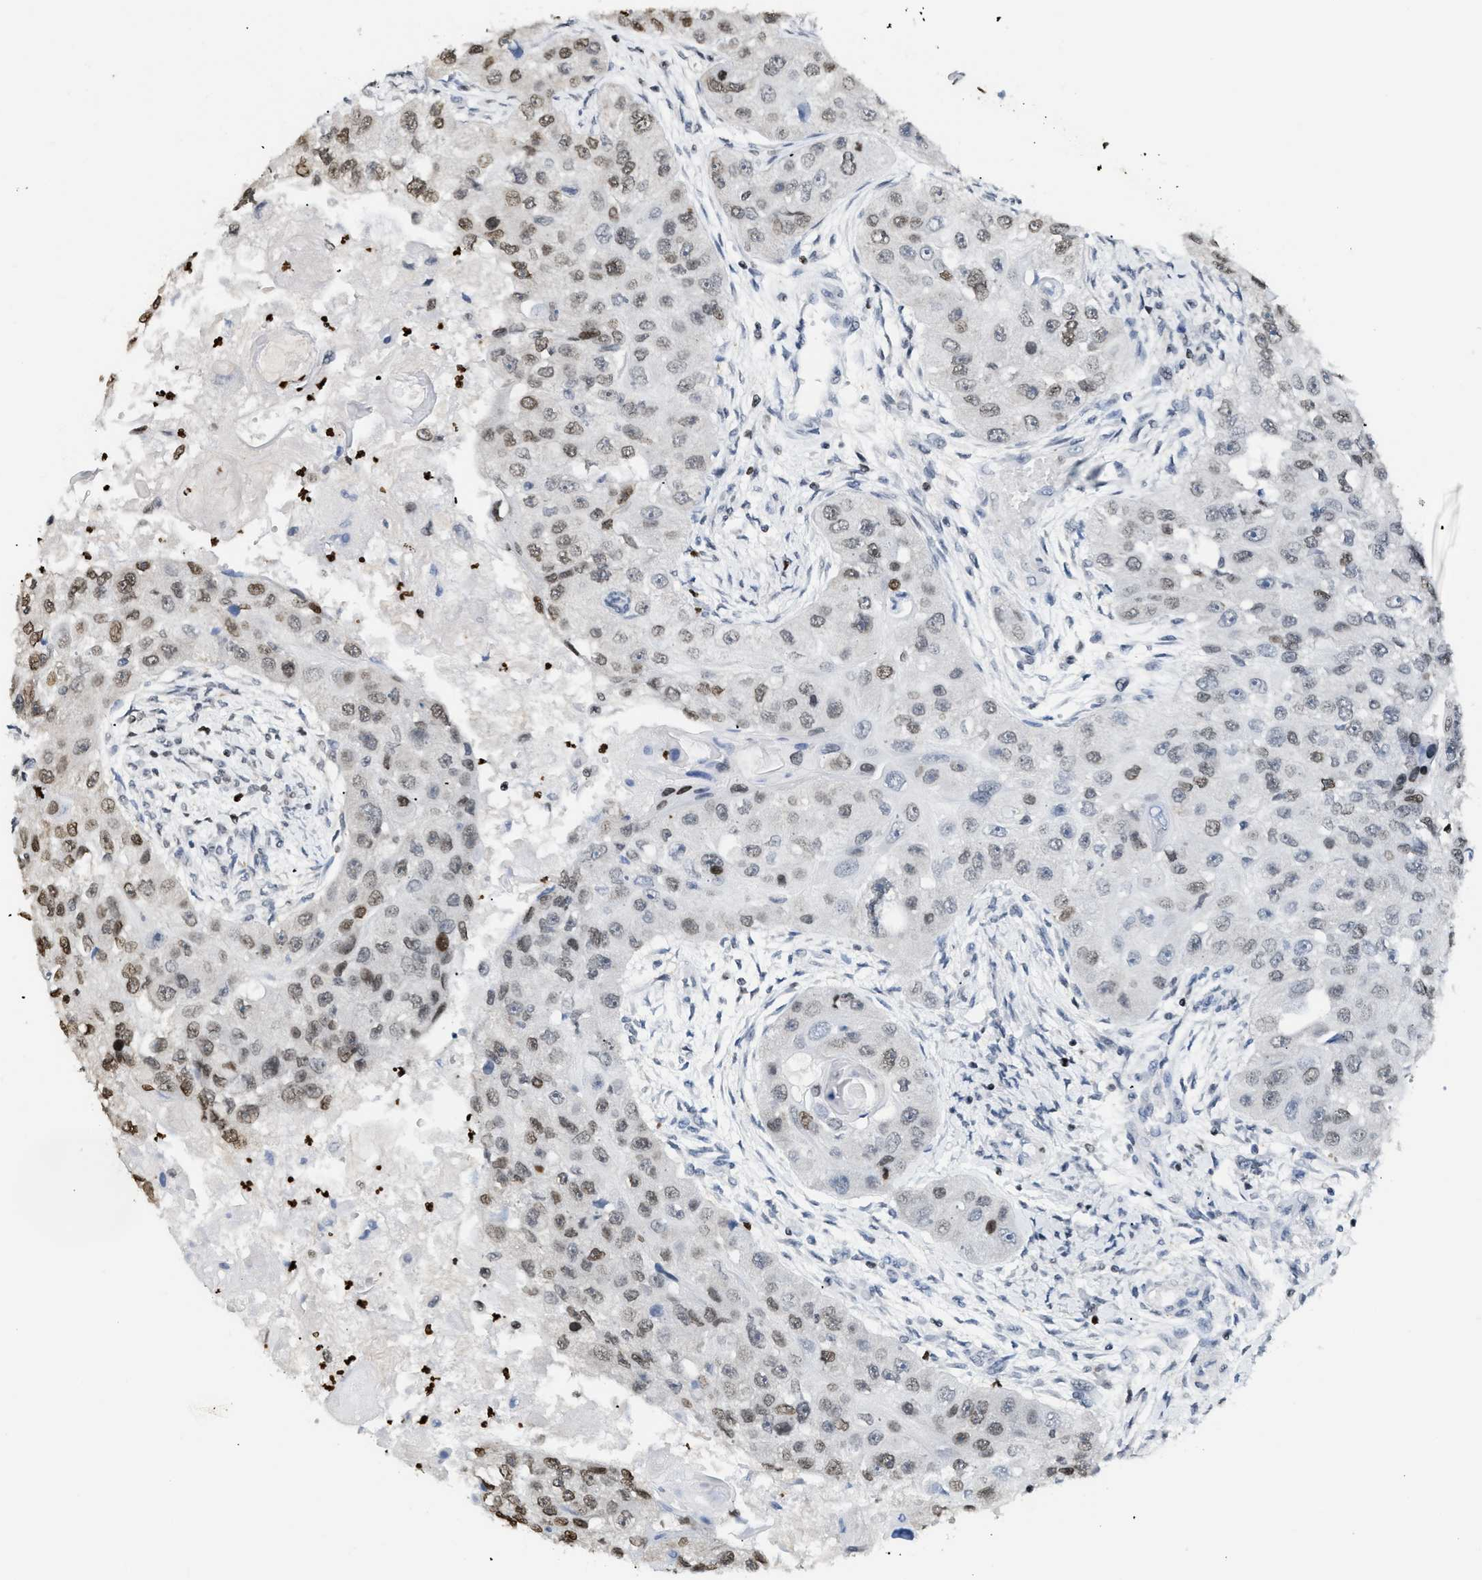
{"staining": {"intensity": "moderate", "quantity": ">75%", "location": "nuclear"}, "tissue": "head and neck cancer", "cell_type": "Tumor cells", "image_type": "cancer", "snomed": [{"axis": "morphology", "description": "Normal tissue, NOS"}, {"axis": "morphology", "description": "Squamous cell carcinoma, NOS"}, {"axis": "topography", "description": "Skeletal muscle"}, {"axis": "topography", "description": "Head-Neck"}], "caption": "Immunohistochemistry (IHC) (DAB (3,3'-diaminobenzidine)) staining of head and neck cancer (squamous cell carcinoma) shows moderate nuclear protein expression in about >75% of tumor cells.", "gene": "HMGN2", "patient": {"sex": "male", "age": 51}}